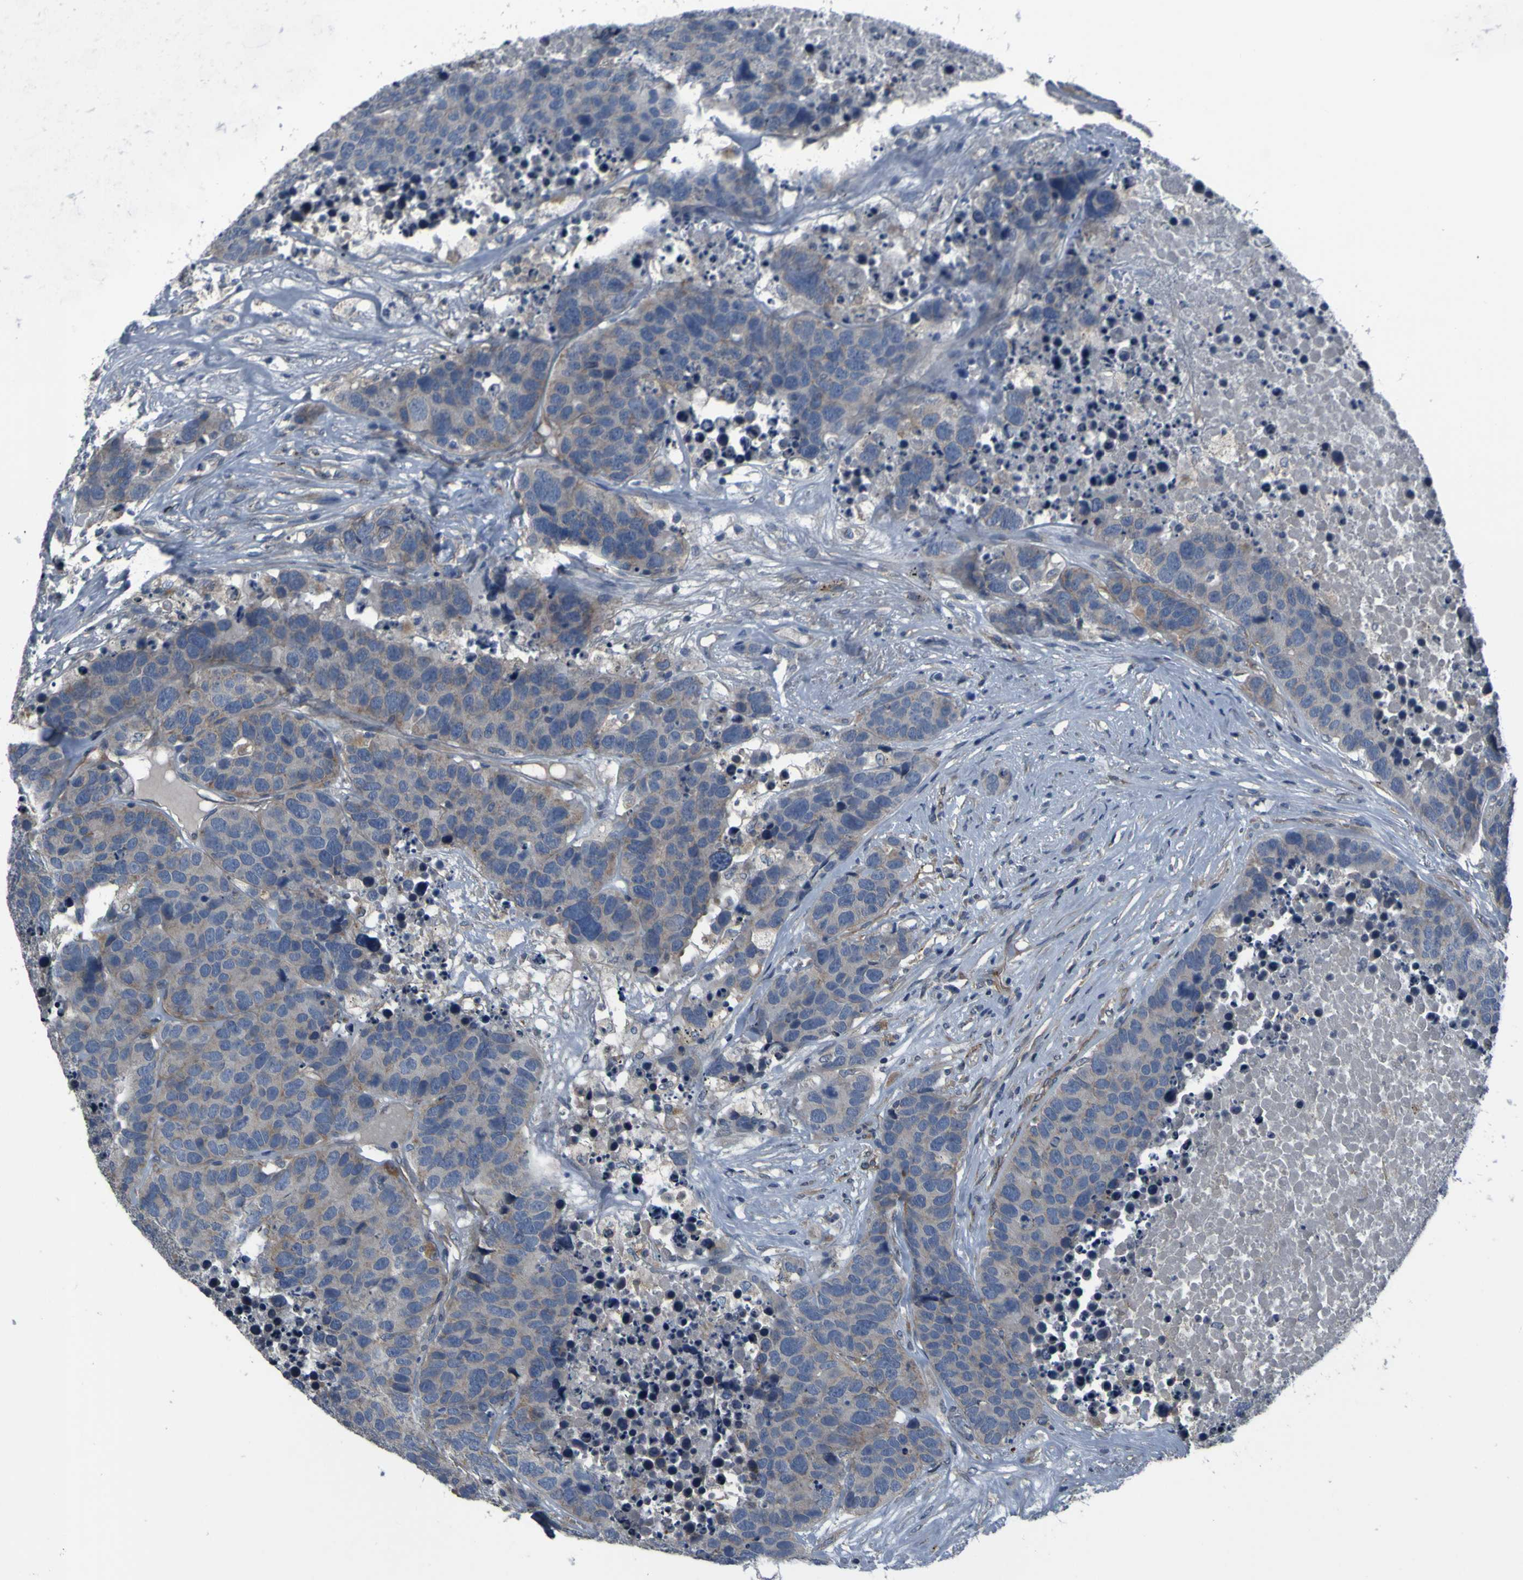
{"staining": {"intensity": "weak", "quantity": "25%-75%", "location": "cytoplasmic/membranous"}, "tissue": "carcinoid", "cell_type": "Tumor cells", "image_type": "cancer", "snomed": [{"axis": "morphology", "description": "Carcinoid, malignant, NOS"}, {"axis": "topography", "description": "Lung"}], "caption": "Immunohistochemistry (IHC) of carcinoid shows low levels of weak cytoplasmic/membranous staining in approximately 25%-75% of tumor cells. The protein is stained brown, and the nuclei are stained in blue (DAB IHC with brightfield microscopy, high magnification).", "gene": "GRAMD1A", "patient": {"sex": "male", "age": 60}}